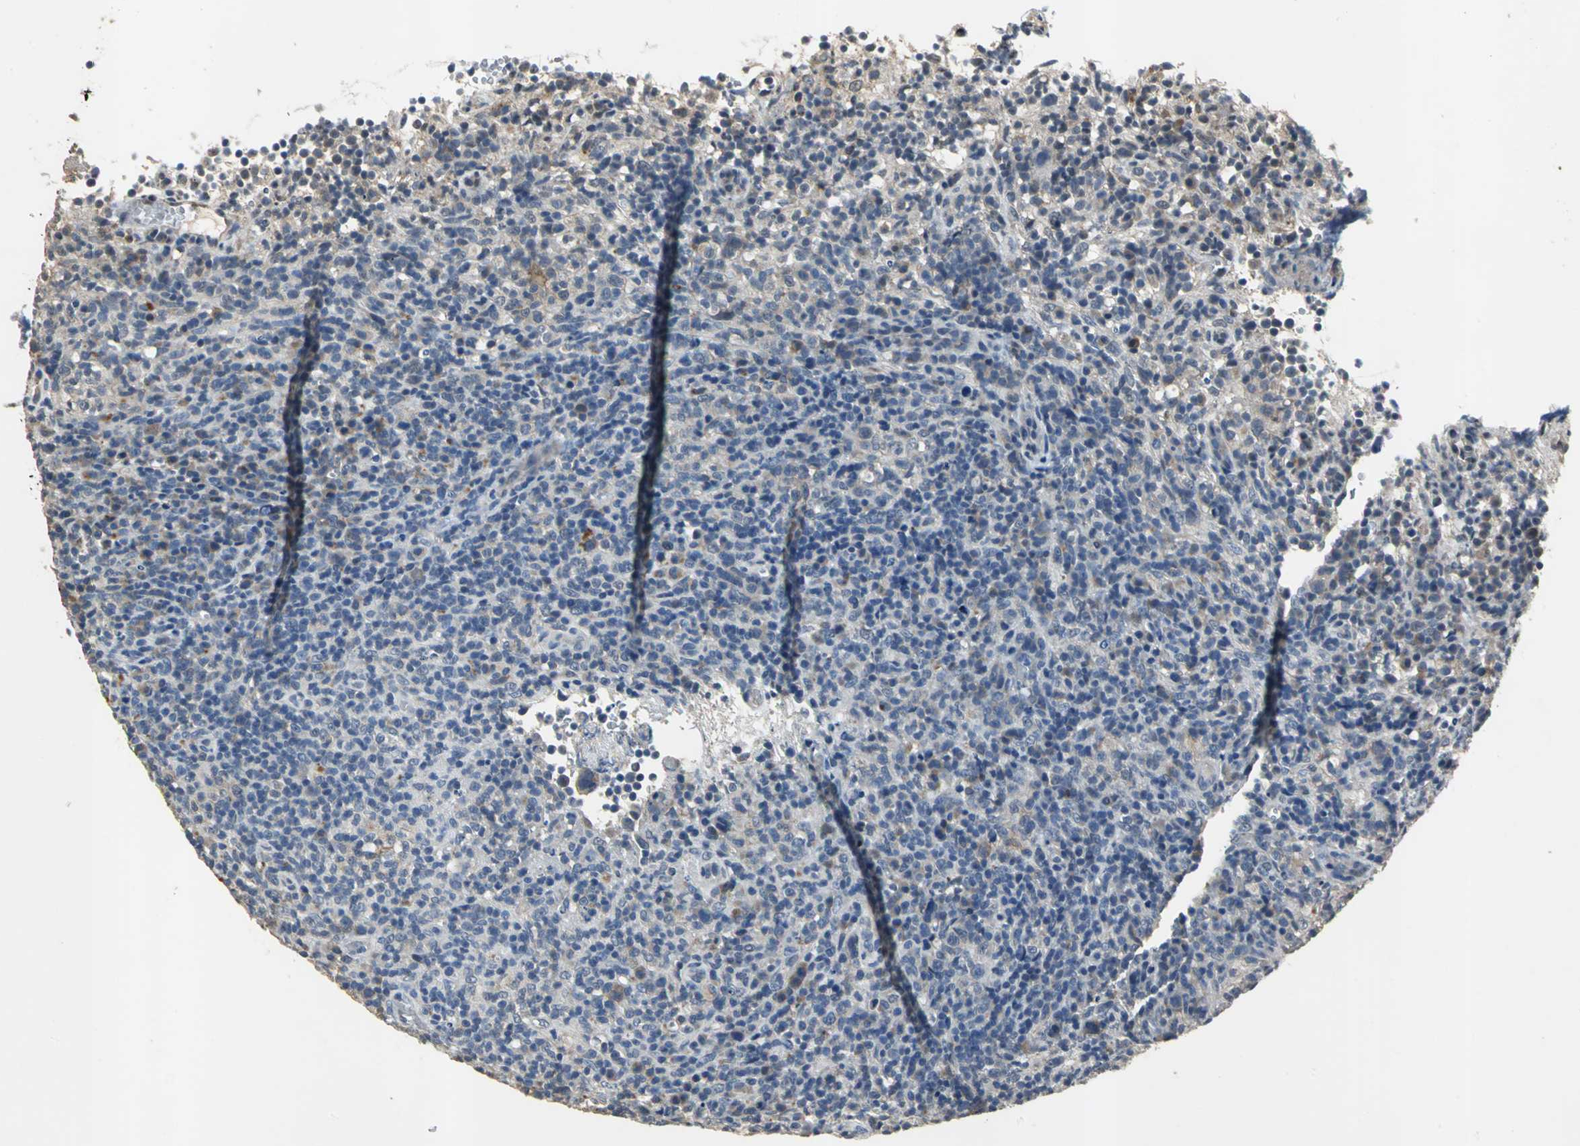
{"staining": {"intensity": "negative", "quantity": "none", "location": "none"}, "tissue": "lymphoma", "cell_type": "Tumor cells", "image_type": "cancer", "snomed": [{"axis": "morphology", "description": "Malignant lymphoma, non-Hodgkin's type, High grade"}, {"axis": "topography", "description": "Lymph node"}], "caption": "Immunohistochemical staining of lymphoma exhibits no significant staining in tumor cells. The staining is performed using DAB (3,3'-diaminobenzidine) brown chromogen with nuclei counter-stained in using hematoxylin.", "gene": "OCLN", "patient": {"sex": "female", "age": 76}}